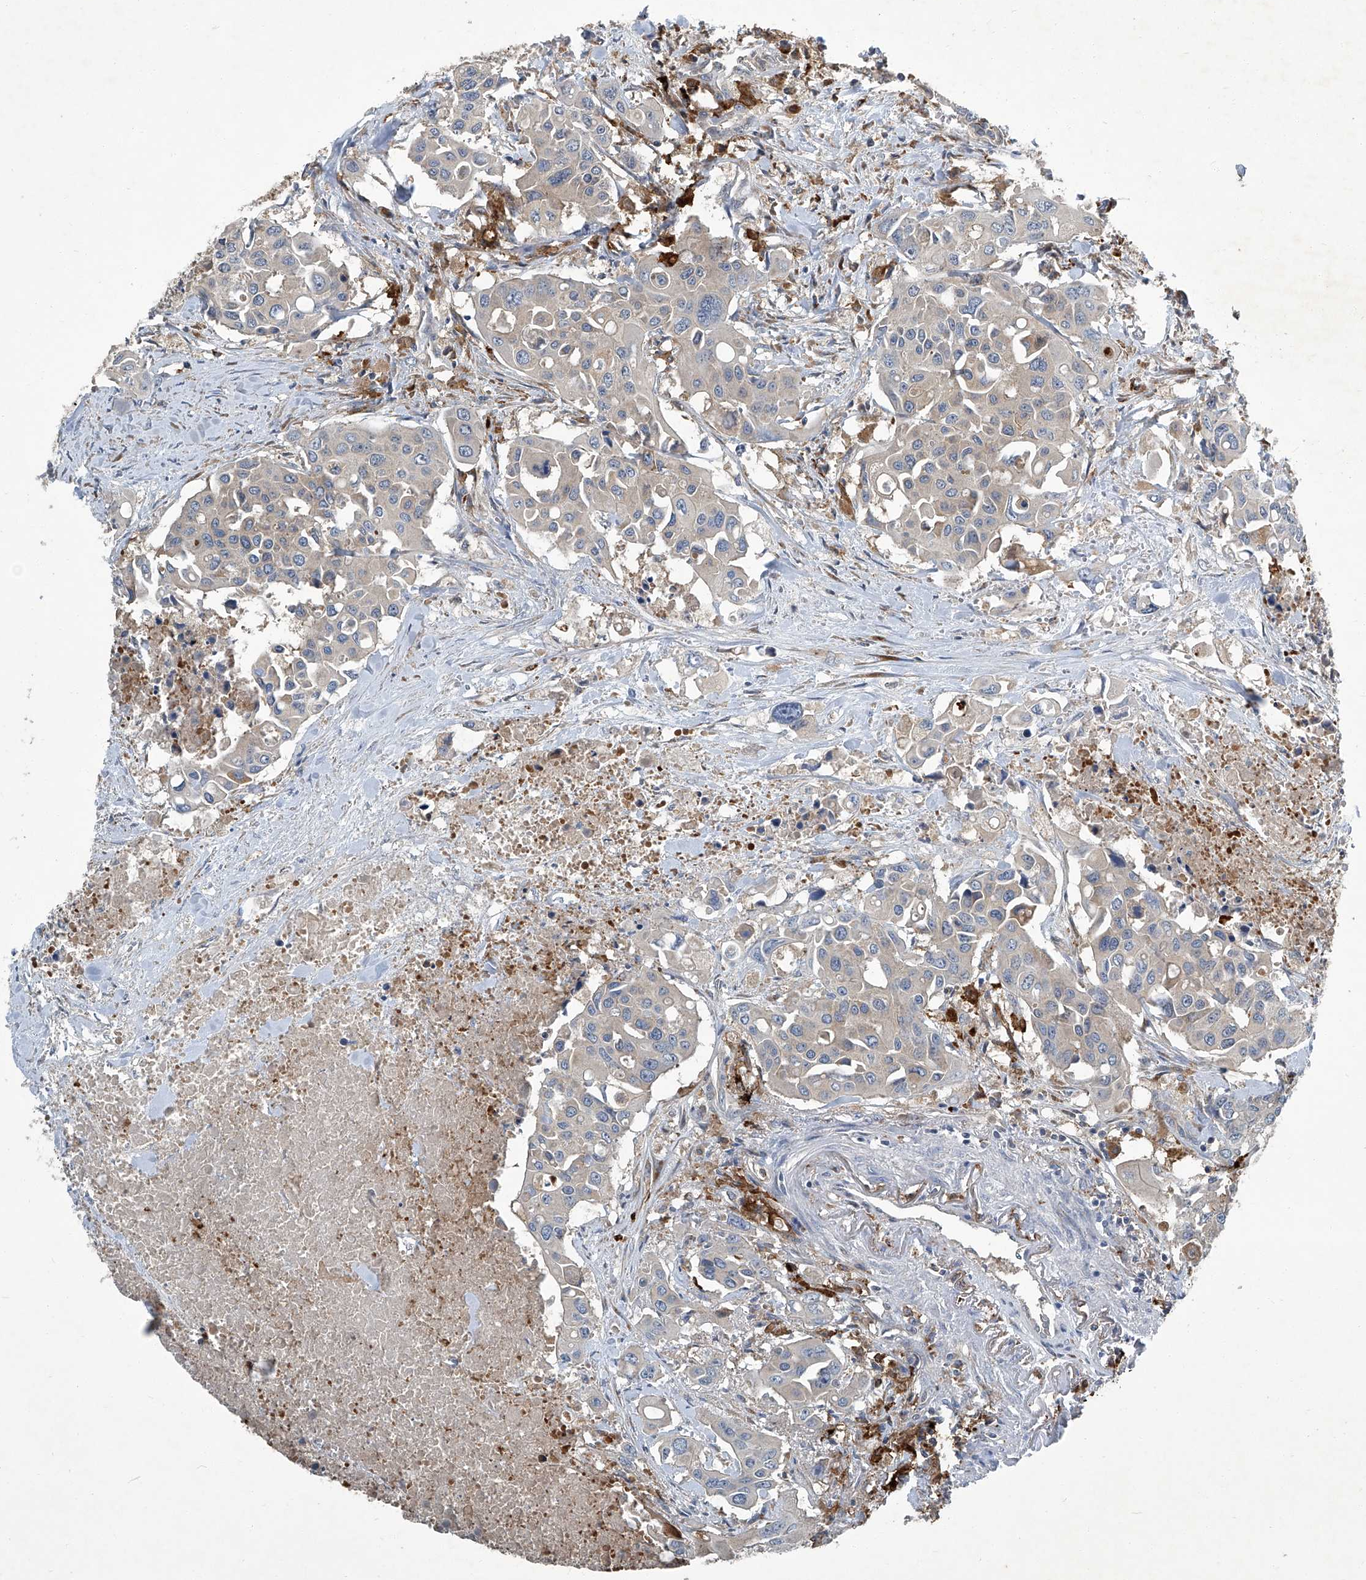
{"staining": {"intensity": "negative", "quantity": "none", "location": "none"}, "tissue": "colorectal cancer", "cell_type": "Tumor cells", "image_type": "cancer", "snomed": [{"axis": "morphology", "description": "Adenocarcinoma, NOS"}, {"axis": "topography", "description": "Colon"}], "caption": "Tumor cells are negative for brown protein staining in adenocarcinoma (colorectal).", "gene": "FAM167A", "patient": {"sex": "male", "age": 77}}